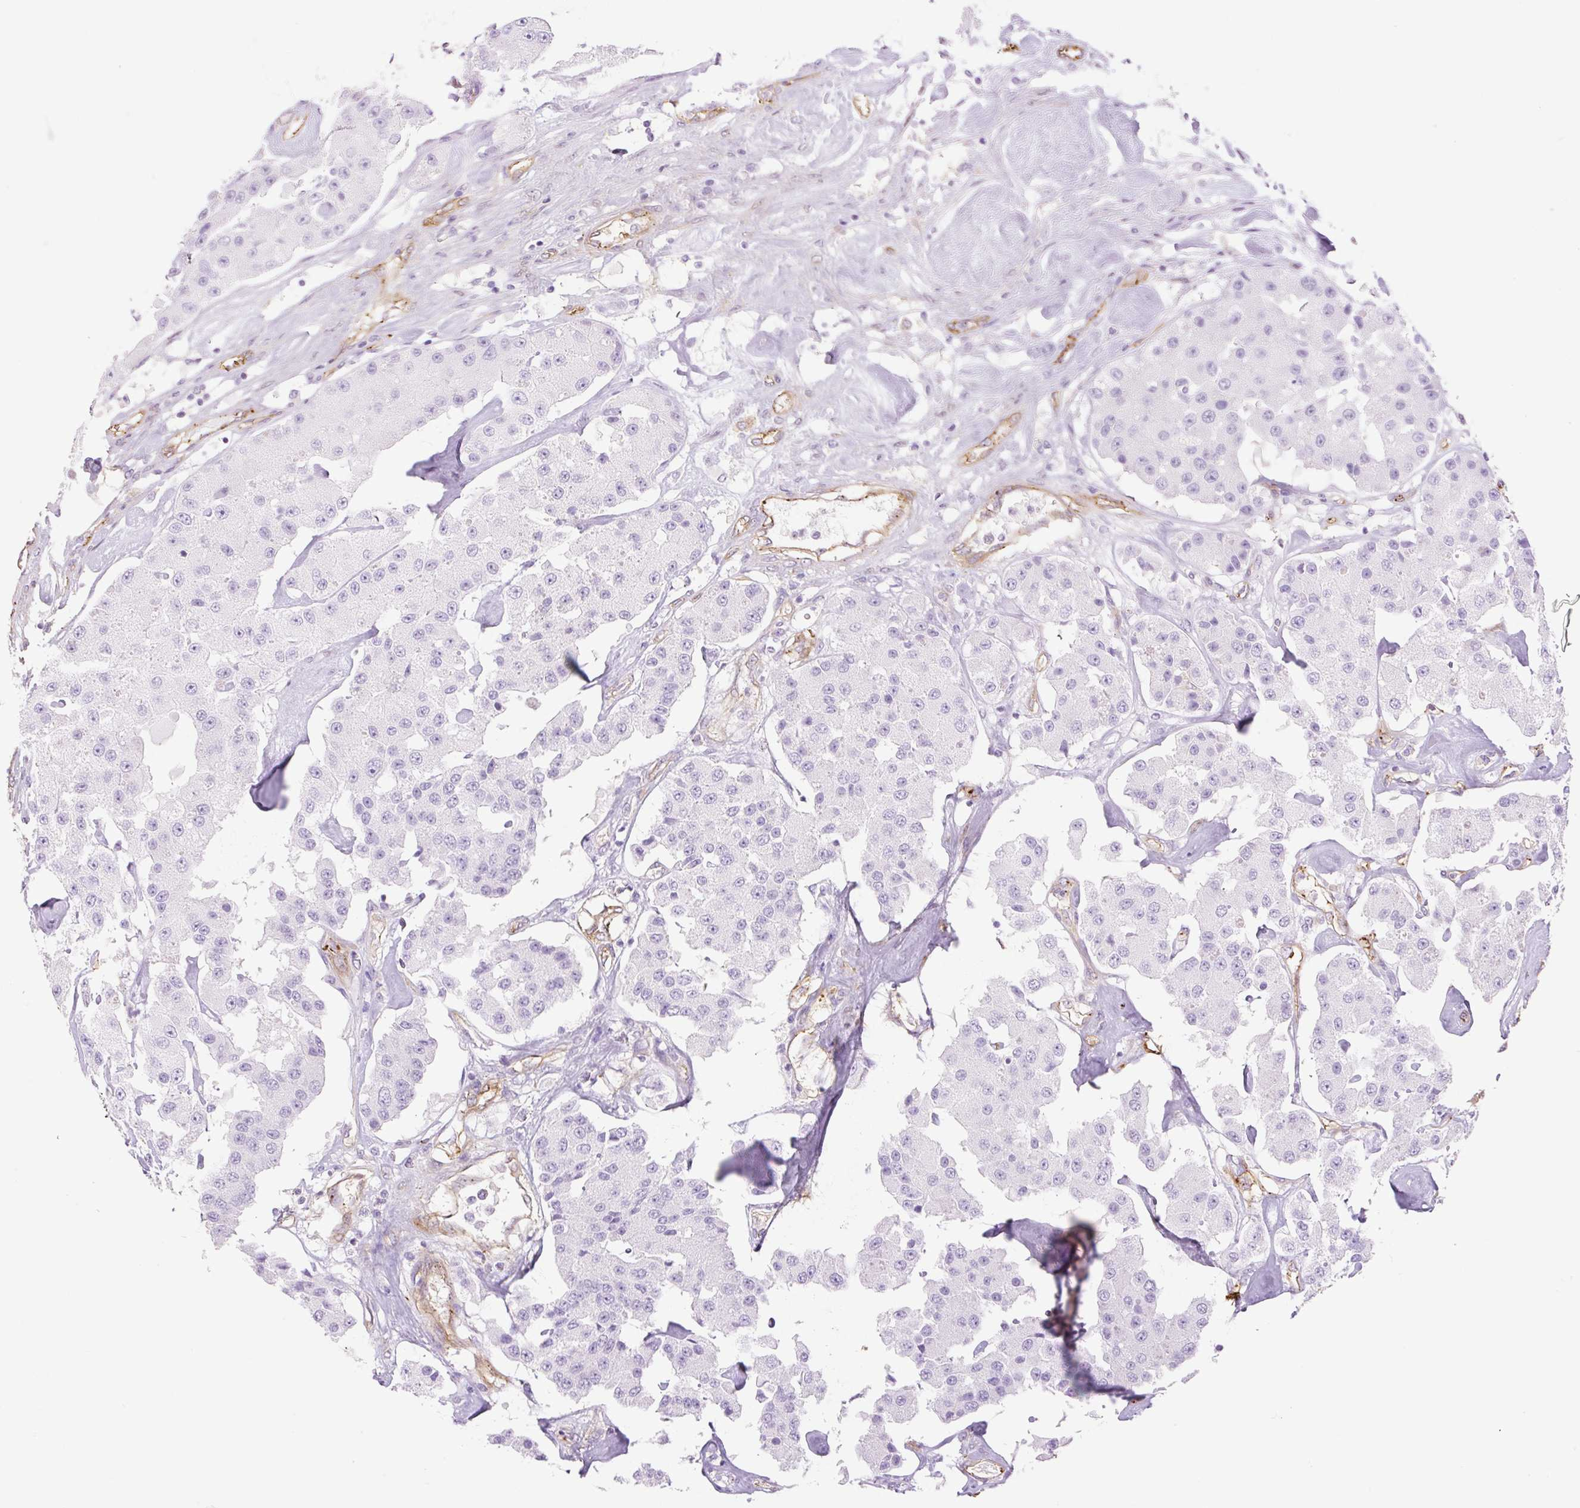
{"staining": {"intensity": "negative", "quantity": "none", "location": "none"}, "tissue": "carcinoid", "cell_type": "Tumor cells", "image_type": "cancer", "snomed": [{"axis": "morphology", "description": "Carcinoid, malignant, NOS"}, {"axis": "topography", "description": "Pancreas"}], "caption": "Photomicrograph shows no significant protein positivity in tumor cells of carcinoid.", "gene": "EHD3", "patient": {"sex": "male", "age": 41}}